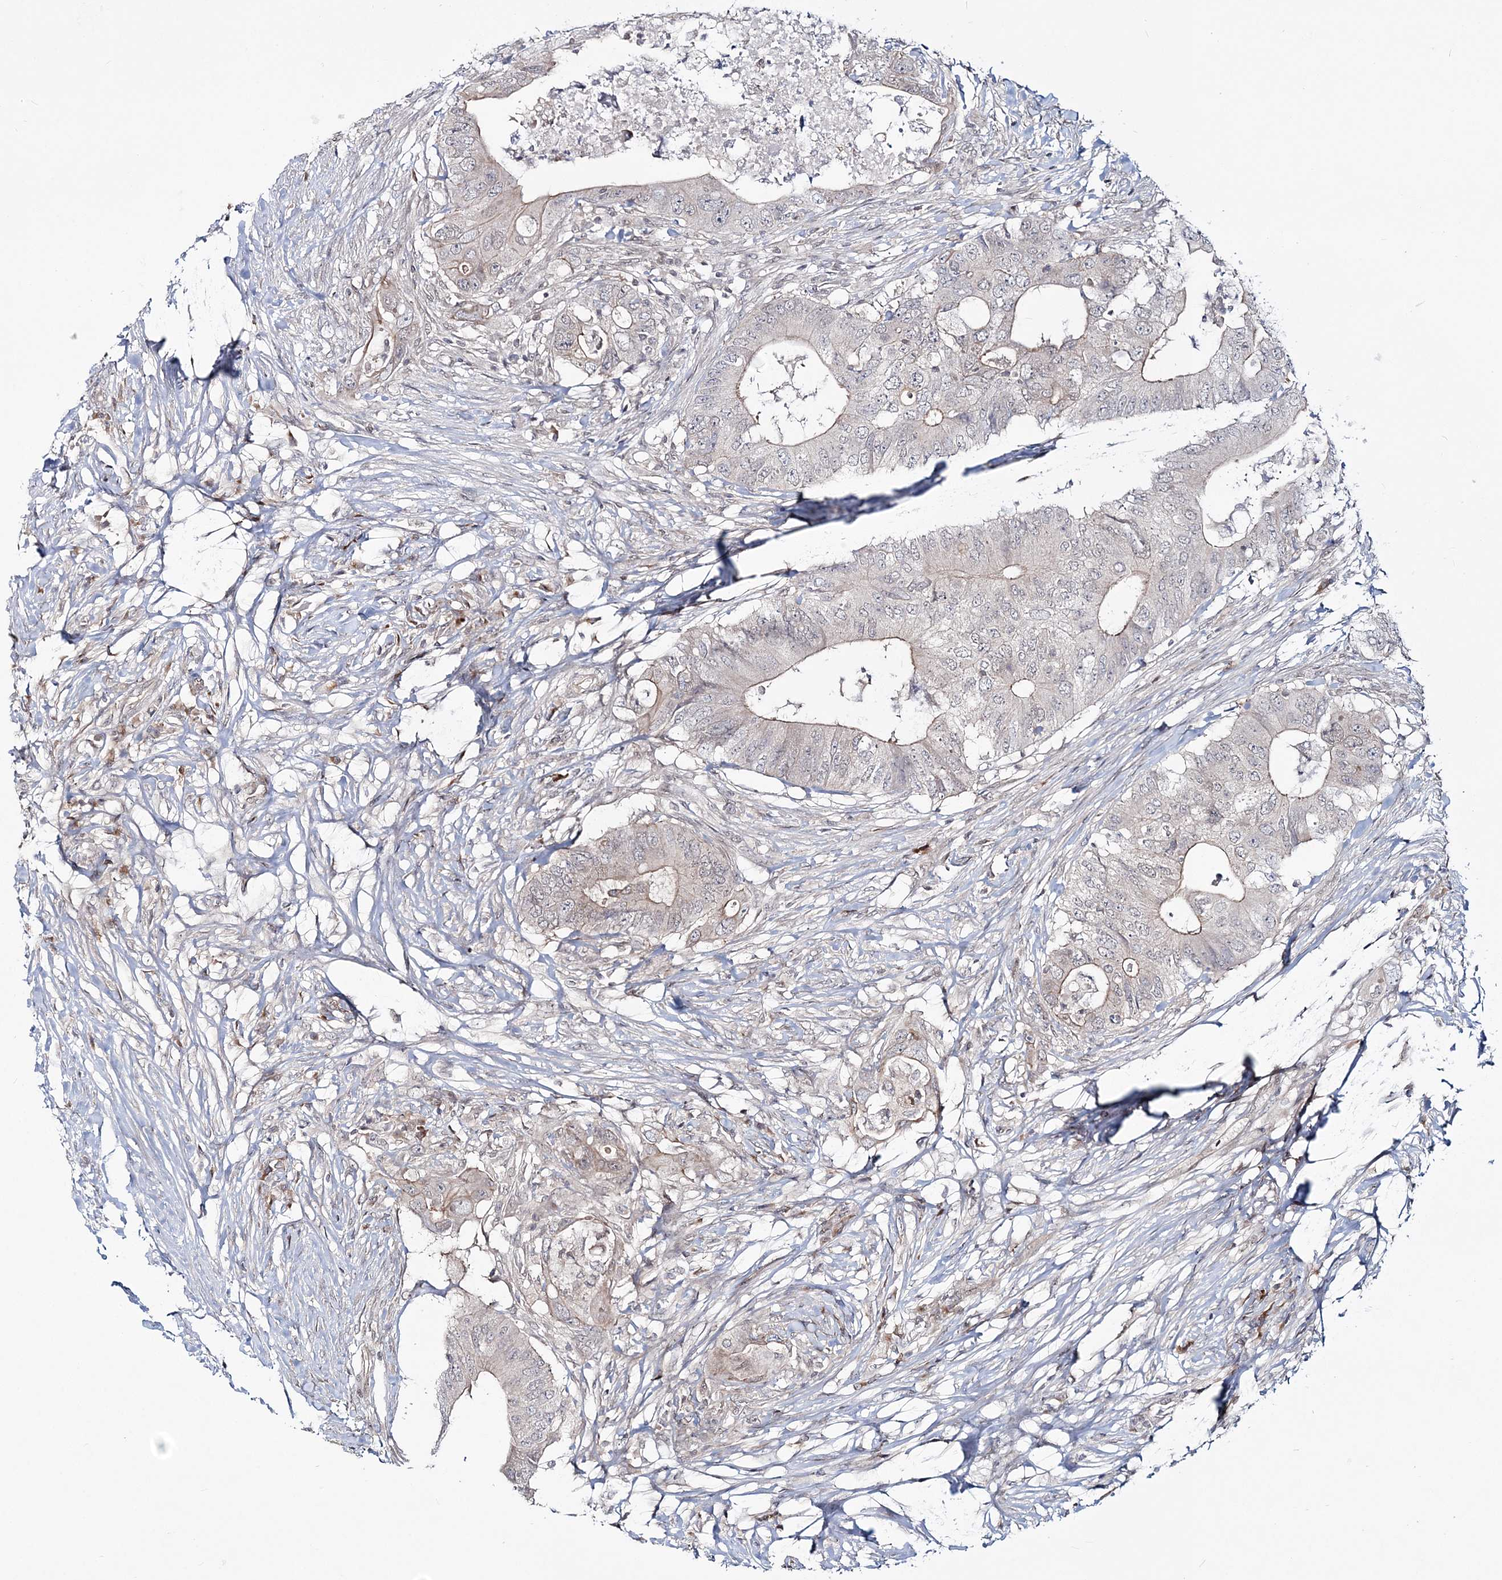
{"staining": {"intensity": "weak", "quantity": "<25%", "location": "cytoplasmic/membranous"}, "tissue": "colorectal cancer", "cell_type": "Tumor cells", "image_type": "cancer", "snomed": [{"axis": "morphology", "description": "Adenocarcinoma, NOS"}, {"axis": "topography", "description": "Colon"}], "caption": "IHC of colorectal adenocarcinoma displays no expression in tumor cells.", "gene": "ZFAND6", "patient": {"sex": "male", "age": 71}}